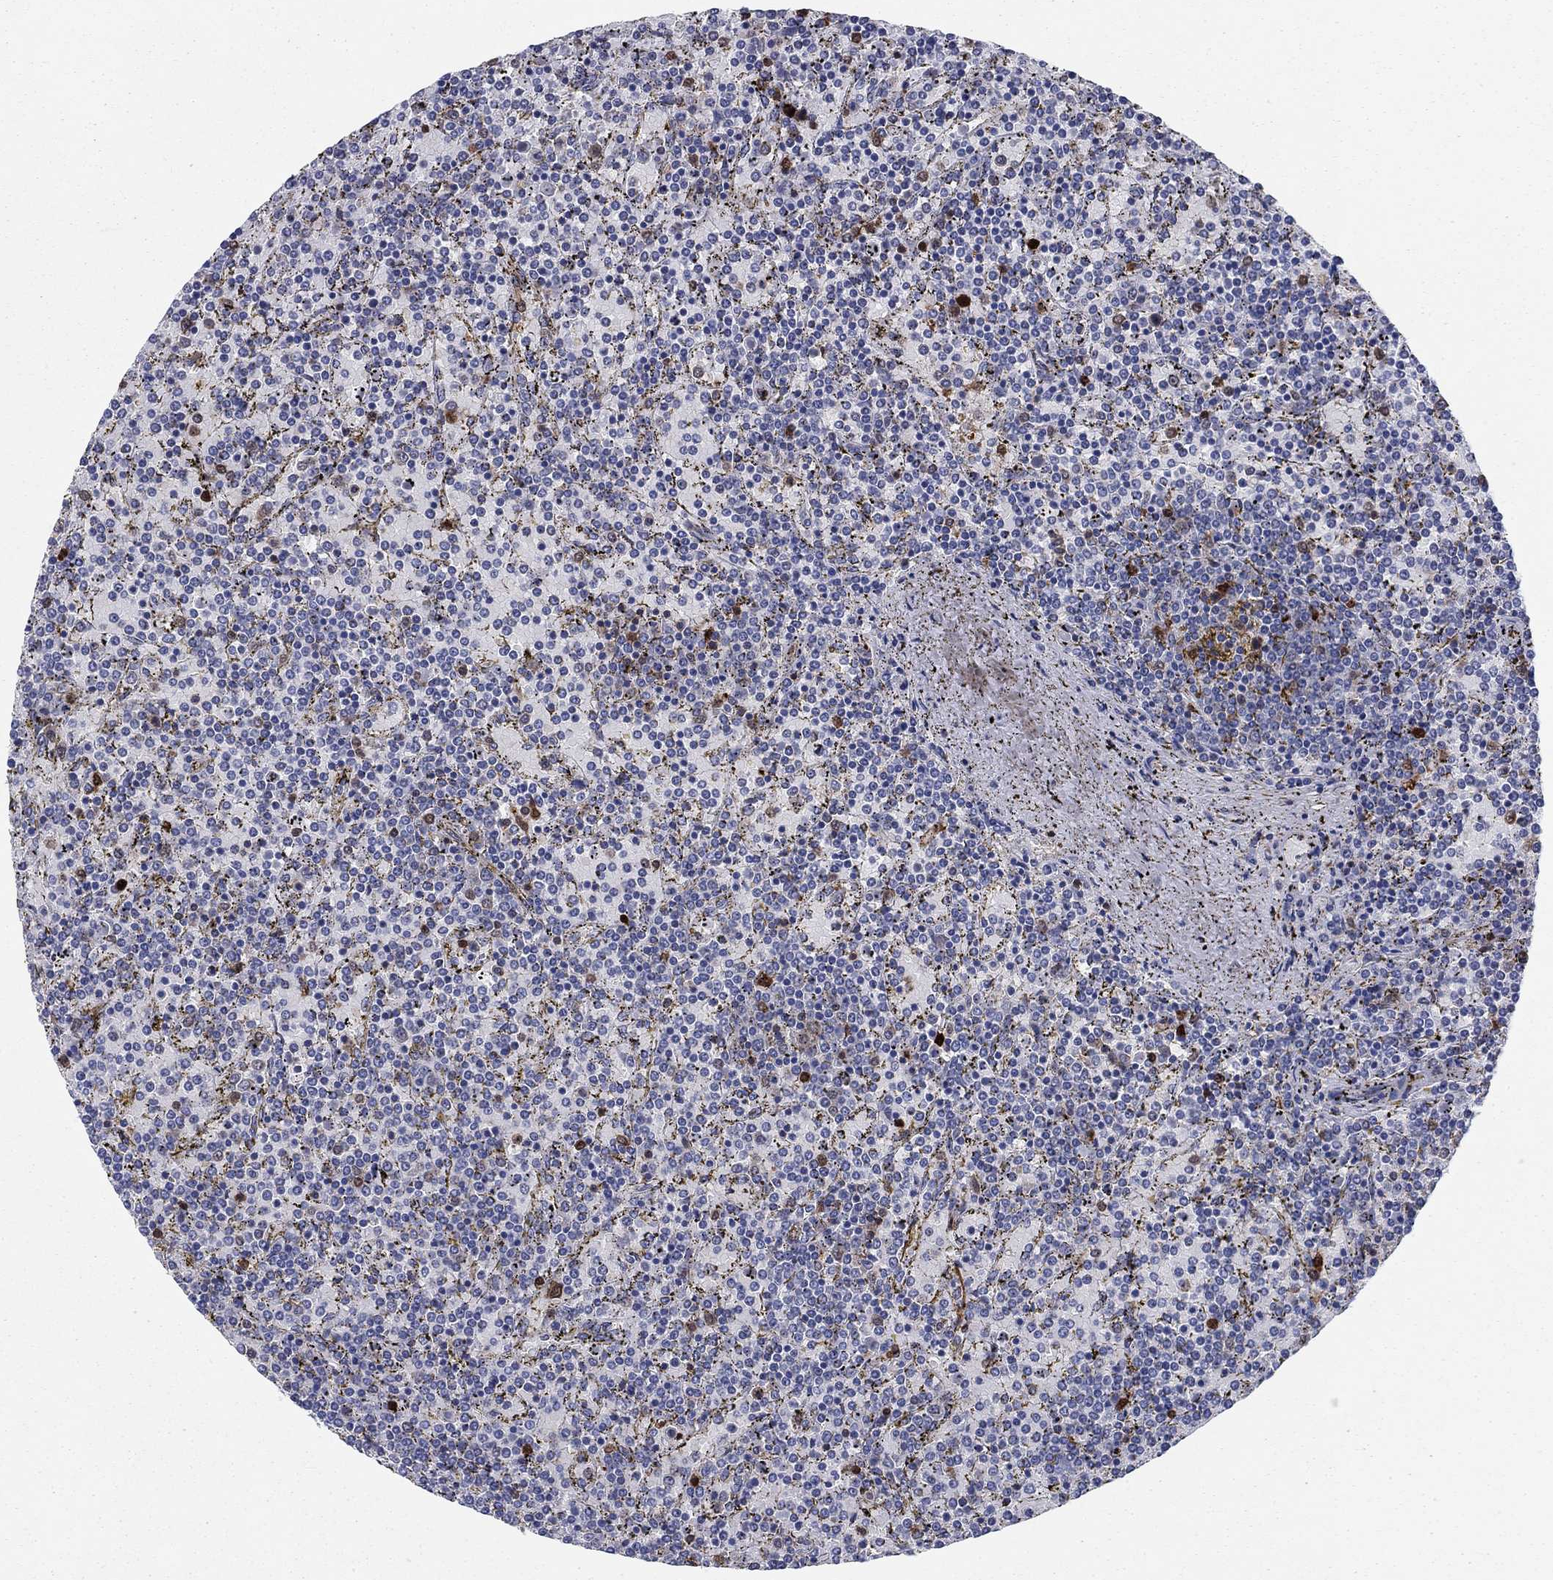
{"staining": {"intensity": "negative", "quantity": "none", "location": "none"}, "tissue": "lymphoma", "cell_type": "Tumor cells", "image_type": "cancer", "snomed": [{"axis": "morphology", "description": "Malignant lymphoma, non-Hodgkin's type, Low grade"}, {"axis": "topography", "description": "Spleen"}], "caption": "Immunohistochemical staining of malignant lymphoma, non-Hodgkin's type (low-grade) shows no significant positivity in tumor cells.", "gene": "STMN1", "patient": {"sex": "female", "age": 77}}